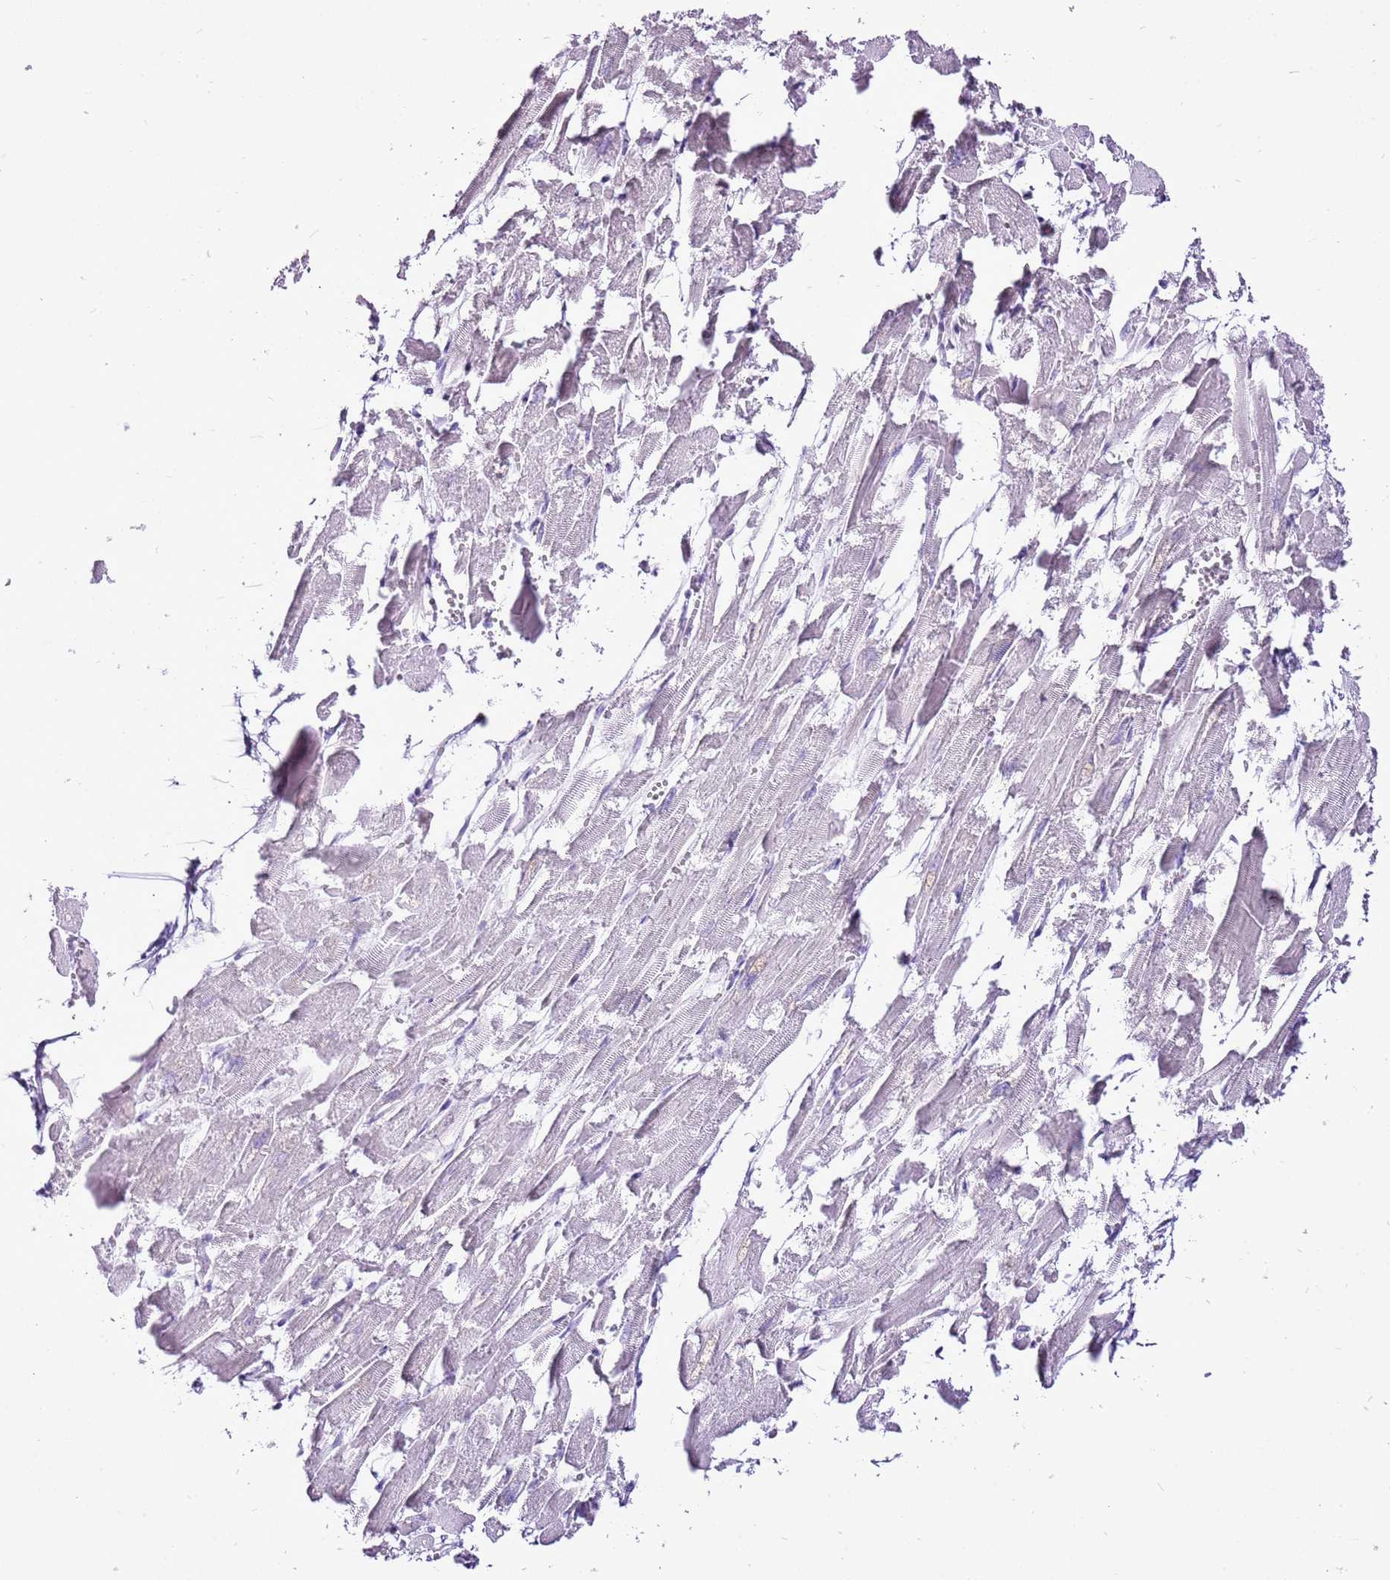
{"staining": {"intensity": "negative", "quantity": "none", "location": "none"}, "tissue": "heart muscle", "cell_type": "Cardiomyocytes", "image_type": "normal", "snomed": [{"axis": "morphology", "description": "Normal tissue, NOS"}, {"axis": "topography", "description": "Heart"}], "caption": "Photomicrograph shows no significant protein positivity in cardiomyocytes of unremarkable heart muscle.", "gene": "CNFN", "patient": {"sex": "male", "age": 54}}